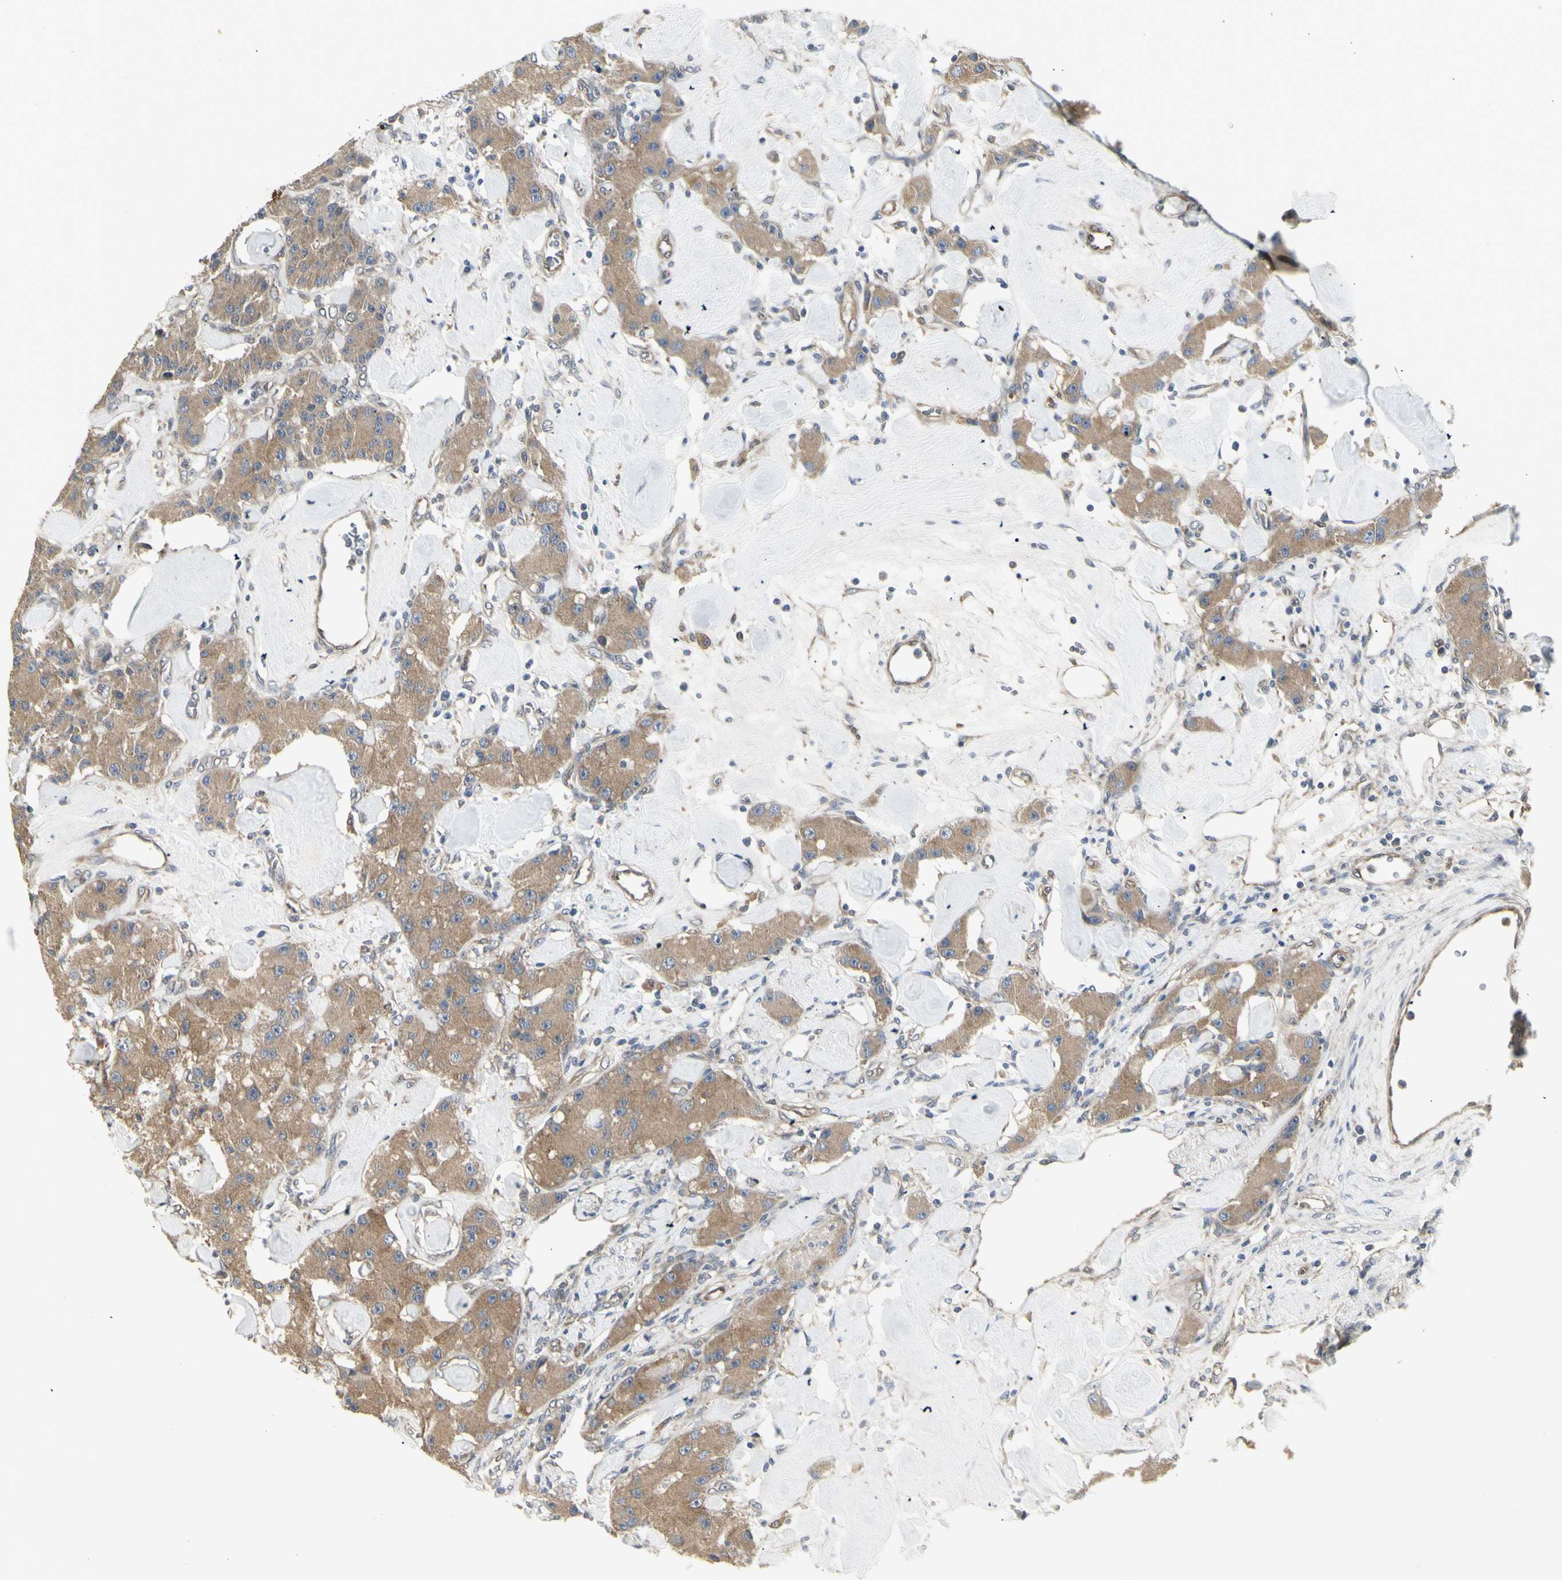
{"staining": {"intensity": "moderate", "quantity": ">75%", "location": "cytoplasmic/membranous"}, "tissue": "carcinoid", "cell_type": "Tumor cells", "image_type": "cancer", "snomed": [{"axis": "morphology", "description": "Carcinoid, malignant, NOS"}, {"axis": "topography", "description": "Pancreas"}], "caption": "DAB immunohistochemical staining of human carcinoid demonstrates moderate cytoplasmic/membranous protein staining in about >75% of tumor cells.", "gene": "CHURC1-FNTB", "patient": {"sex": "male", "age": 41}}